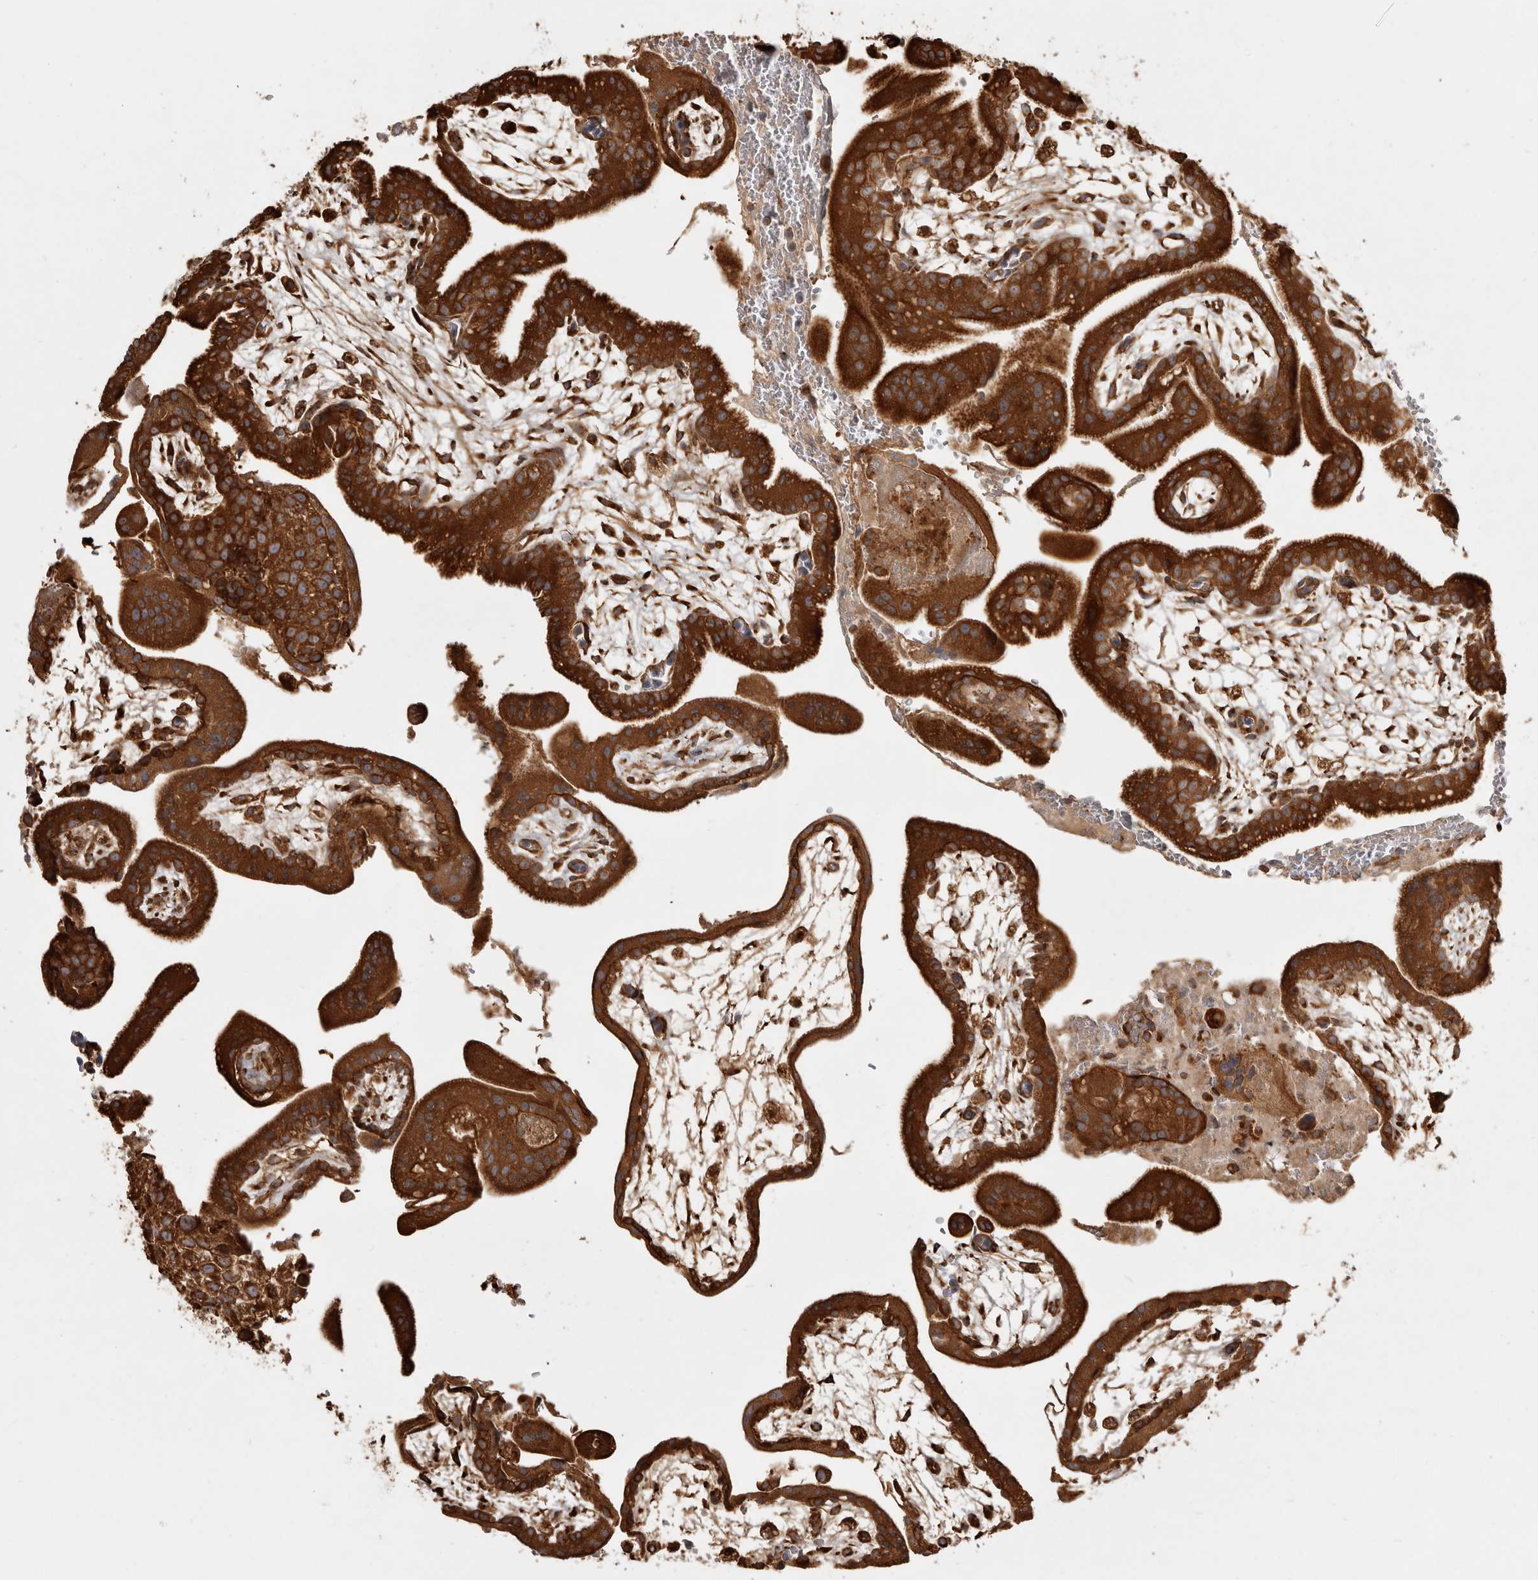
{"staining": {"intensity": "strong", "quantity": ">75%", "location": "cytoplasmic/membranous"}, "tissue": "placenta", "cell_type": "Decidual cells", "image_type": "normal", "snomed": [{"axis": "morphology", "description": "Normal tissue, NOS"}, {"axis": "topography", "description": "Placenta"}], "caption": "Strong cytoplasmic/membranous protein staining is appreciated in approximately >75% of decidual cells in placenta. The protein of interest is shown in brown color, while the nuclei are stained blue.", "gene": "CAMSAP2", "patient": {"sex": "female", "age": 35}}